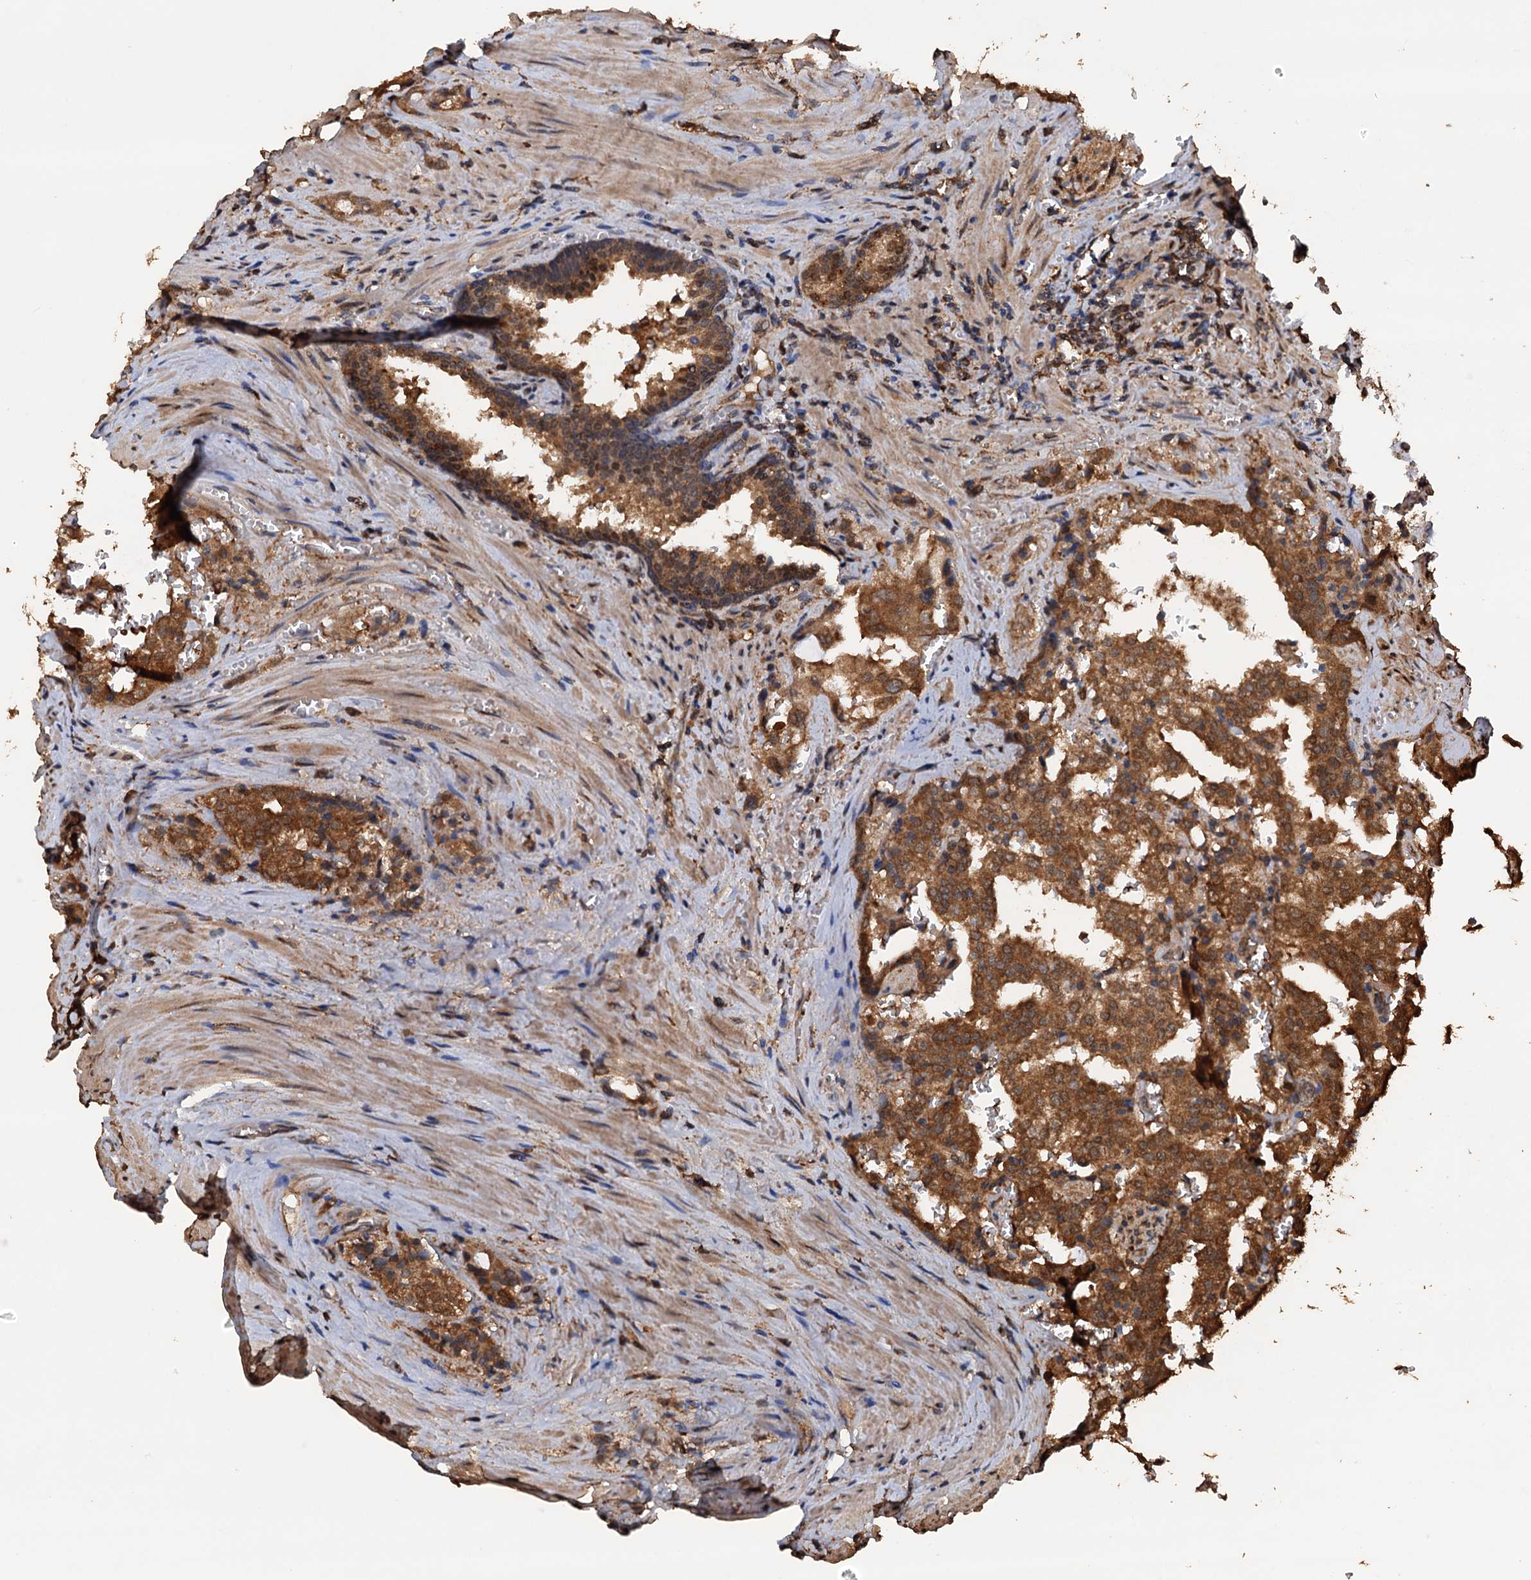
{"staining": {"intensity": "strong", "quantity": ">75%", "location": "cytoplasmic/membranous"}, "tissue": "prostate cancer", "cell_type": "Tumor cells", "image_type": "cancer", "snomed": [{"axis": "morphology", "description": "Adenocarcinoma, High grade"}, {"axis": "topography", "description": "Prostate"}], "caption": "Immunohistochemistry photomicrograph of neoplastic tissue: prostate cancer stained using immunohistochemistry shows high levels of strong protein expression localized specifically in the cytoplasmic/membranous of tumor cells, appearing as a cytoplasmic/membranous brown color.", "gene": "PSMD9", "patient": {"sex": "male", "age": 68}}